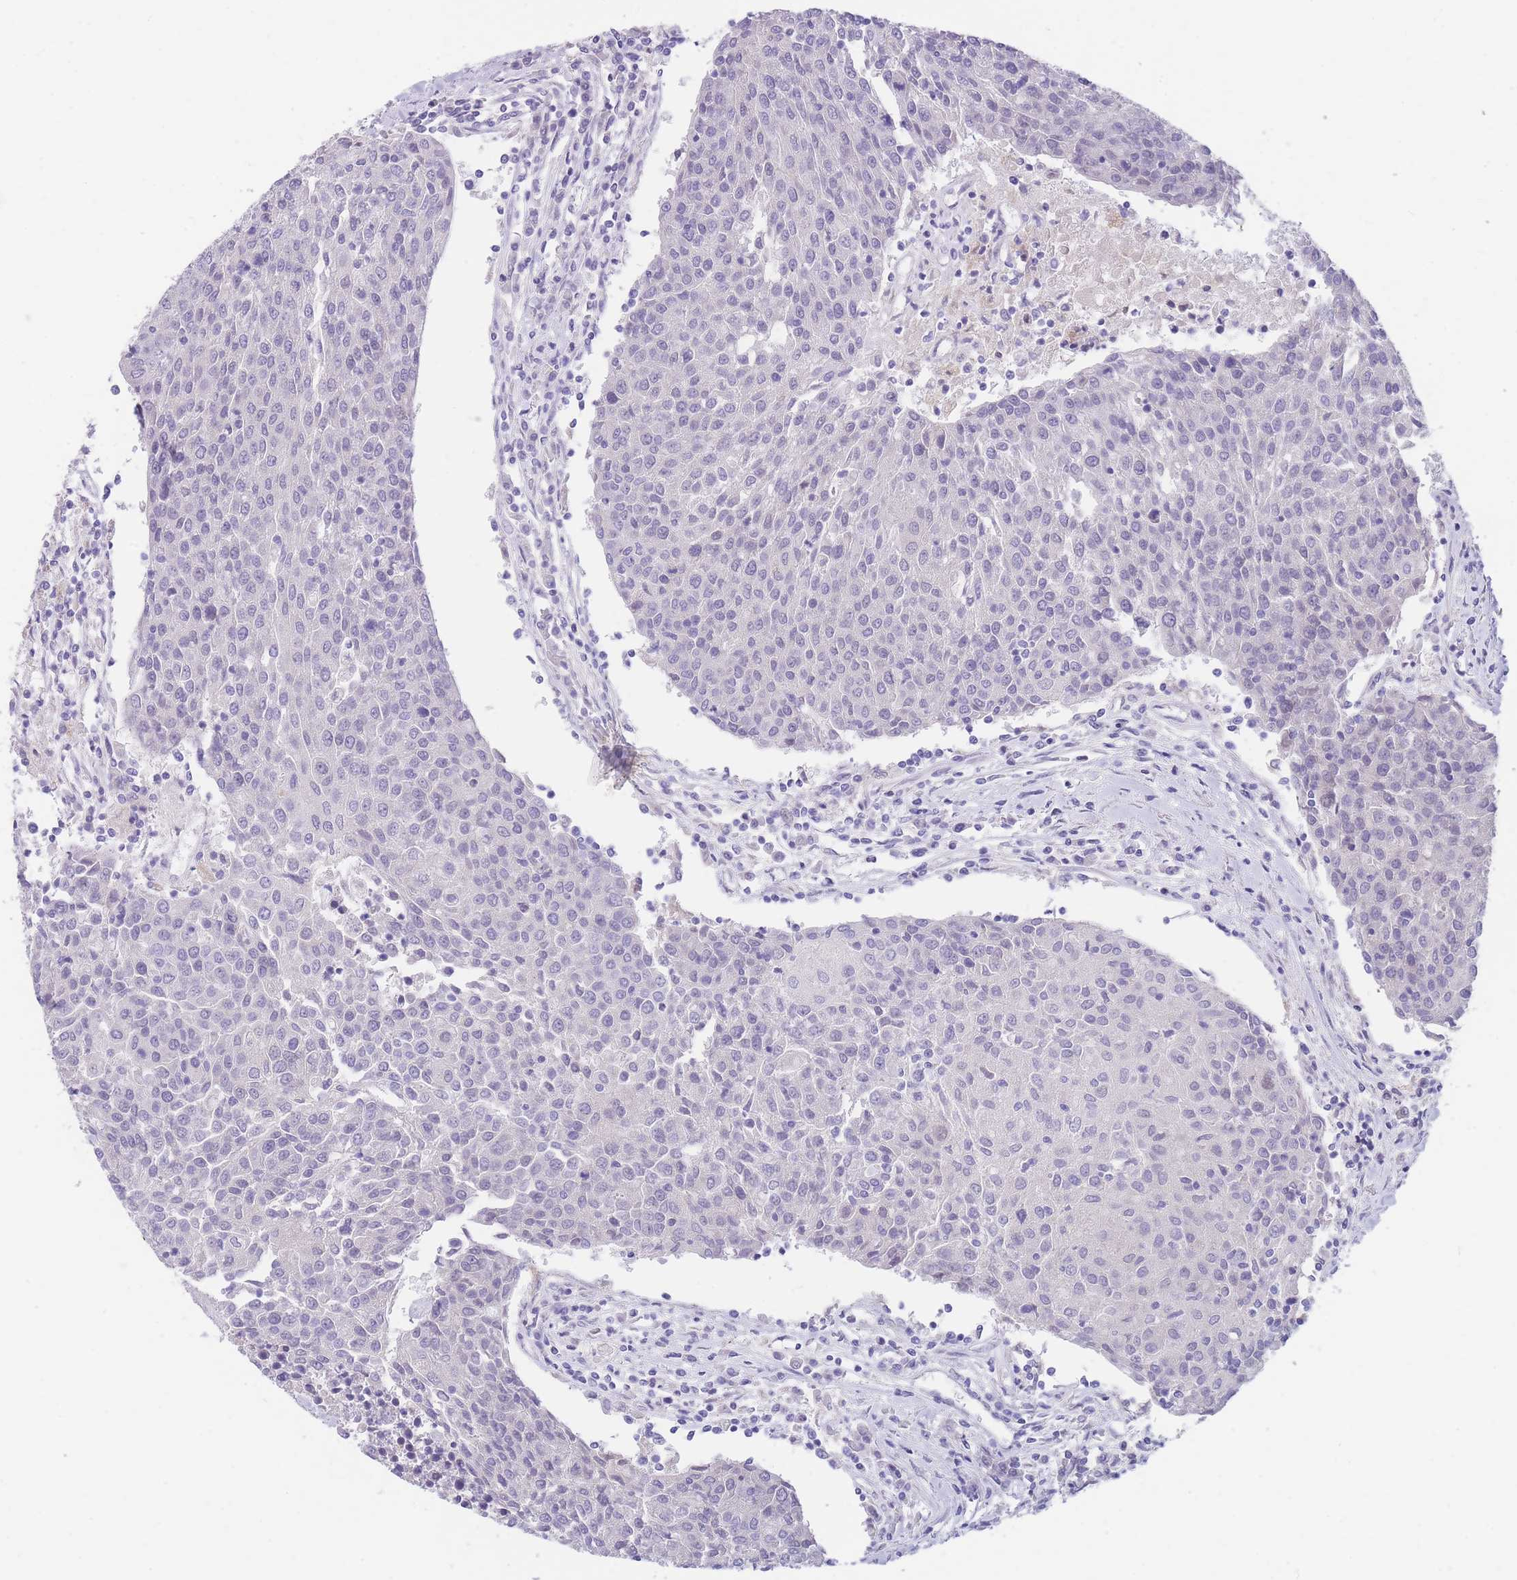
{"staining": {"intensity": "negative", "quantity": "none", "location": "none"}, "tissue": "urothelial cancer", "cell_type": "Tumor cells", "image_type": "cancer", "snomed": [{"axis": "morphology", "description": "Urothelial carcinoma, High grade"}, {"axis": "topography", "description": "Urinary bladder"}], "caption": "This is an immunohistochemistry image of human urothelial carcinoma (high-grade). There is no staining in tumor cells.", "gene": "SHCBP1", "patient": {"sex": "female", "age": 85}}